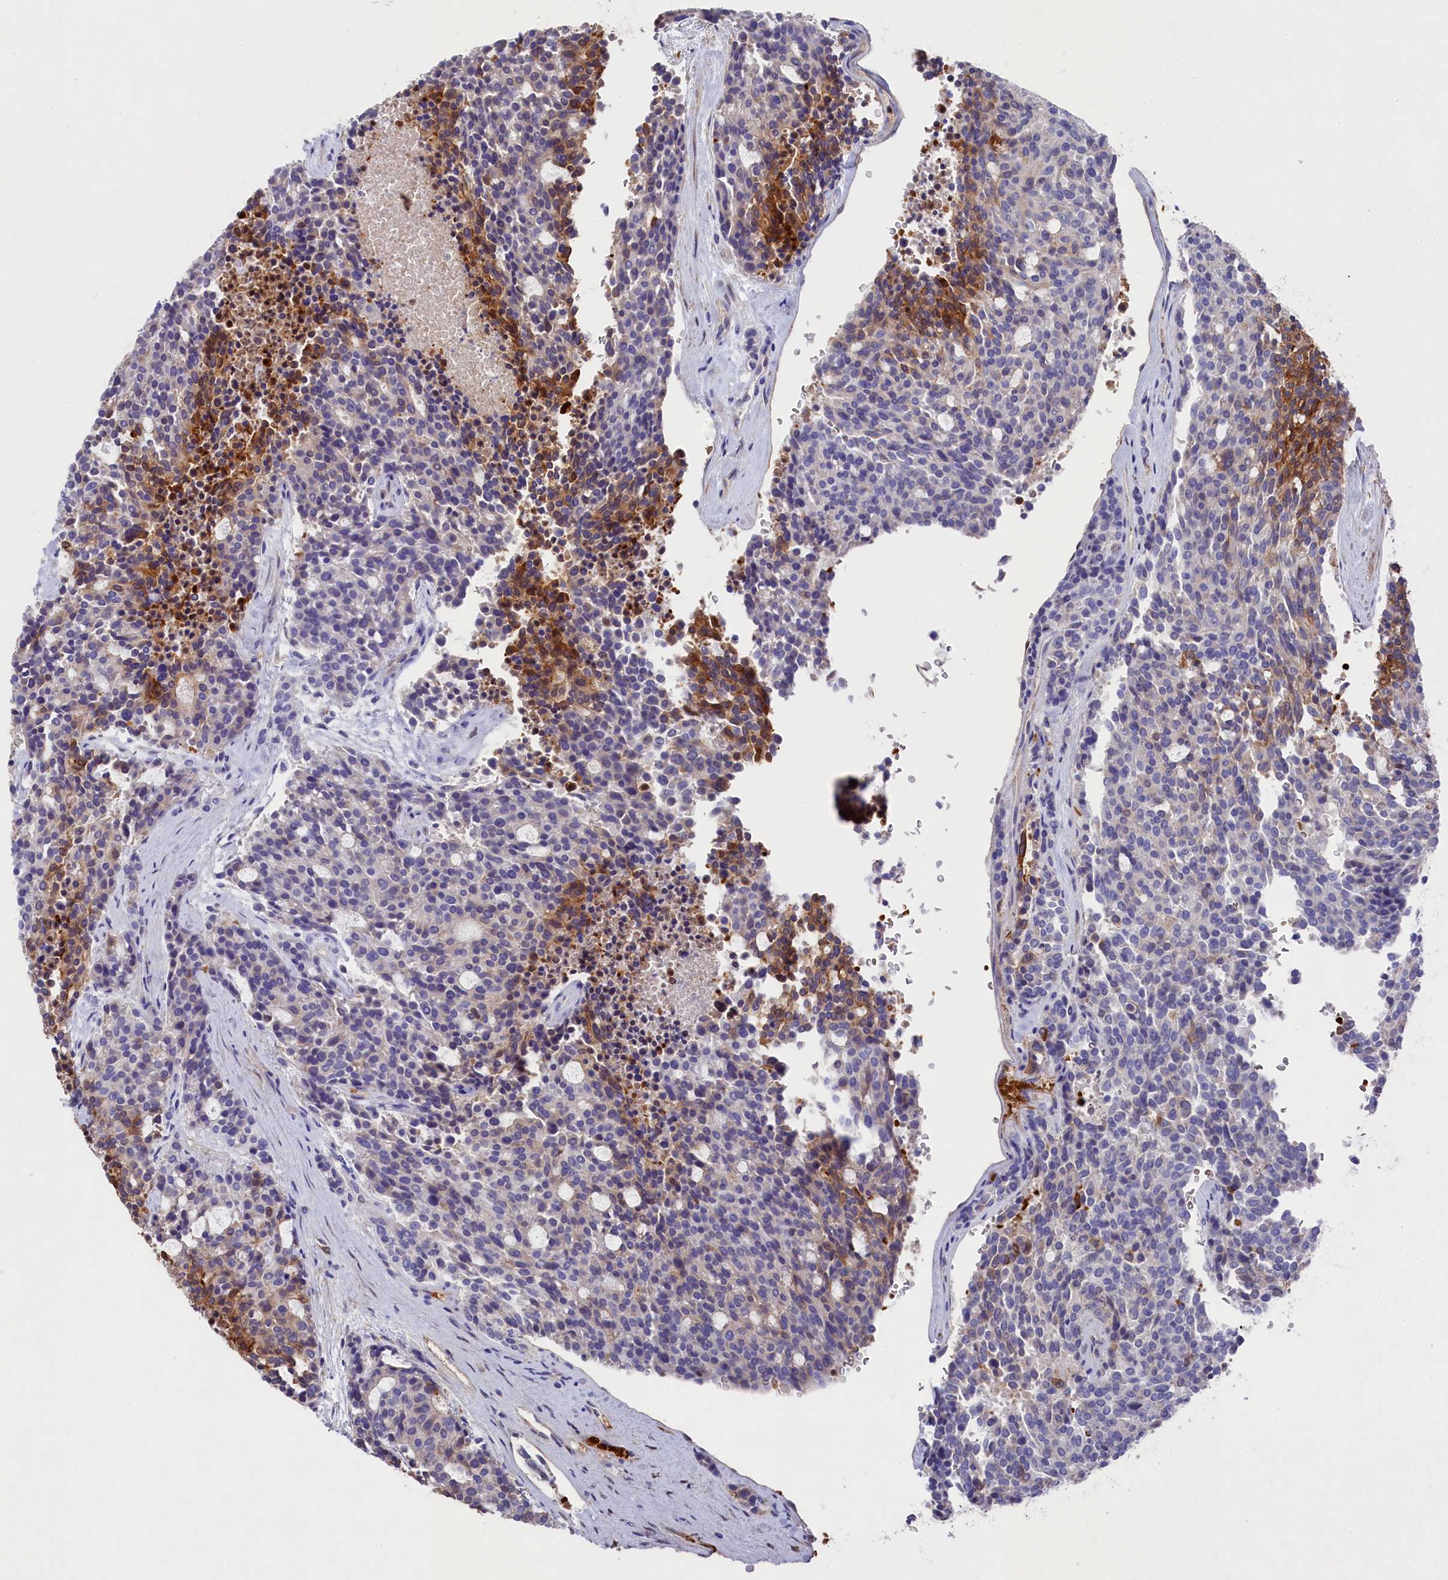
{"staining": {"intensity": "moderate", "quantity": "<25%", "location": "cytoplasmic/membranous"}, "tissue": "carcinoid", "cell_type": "Tumor cells", "image_type": "cancer", "snomed": [{"axis": "morphology", "description": "Carcinoid, malignant, NOS"}, {"axis": "topography", "description": "Pancreas"}], "caption": "Immunohistochemistry image of neoplastic tissue: human malignant carcinoid stained using IHC displays low levels of moderate protein expression localized specifically in the cytoplasmic/membranous of tumor cells, appearing as a cytoplasmic/membranous brown color.", "gene": "LHFPL4", "patient": {"sex": "female", "age": 54}}